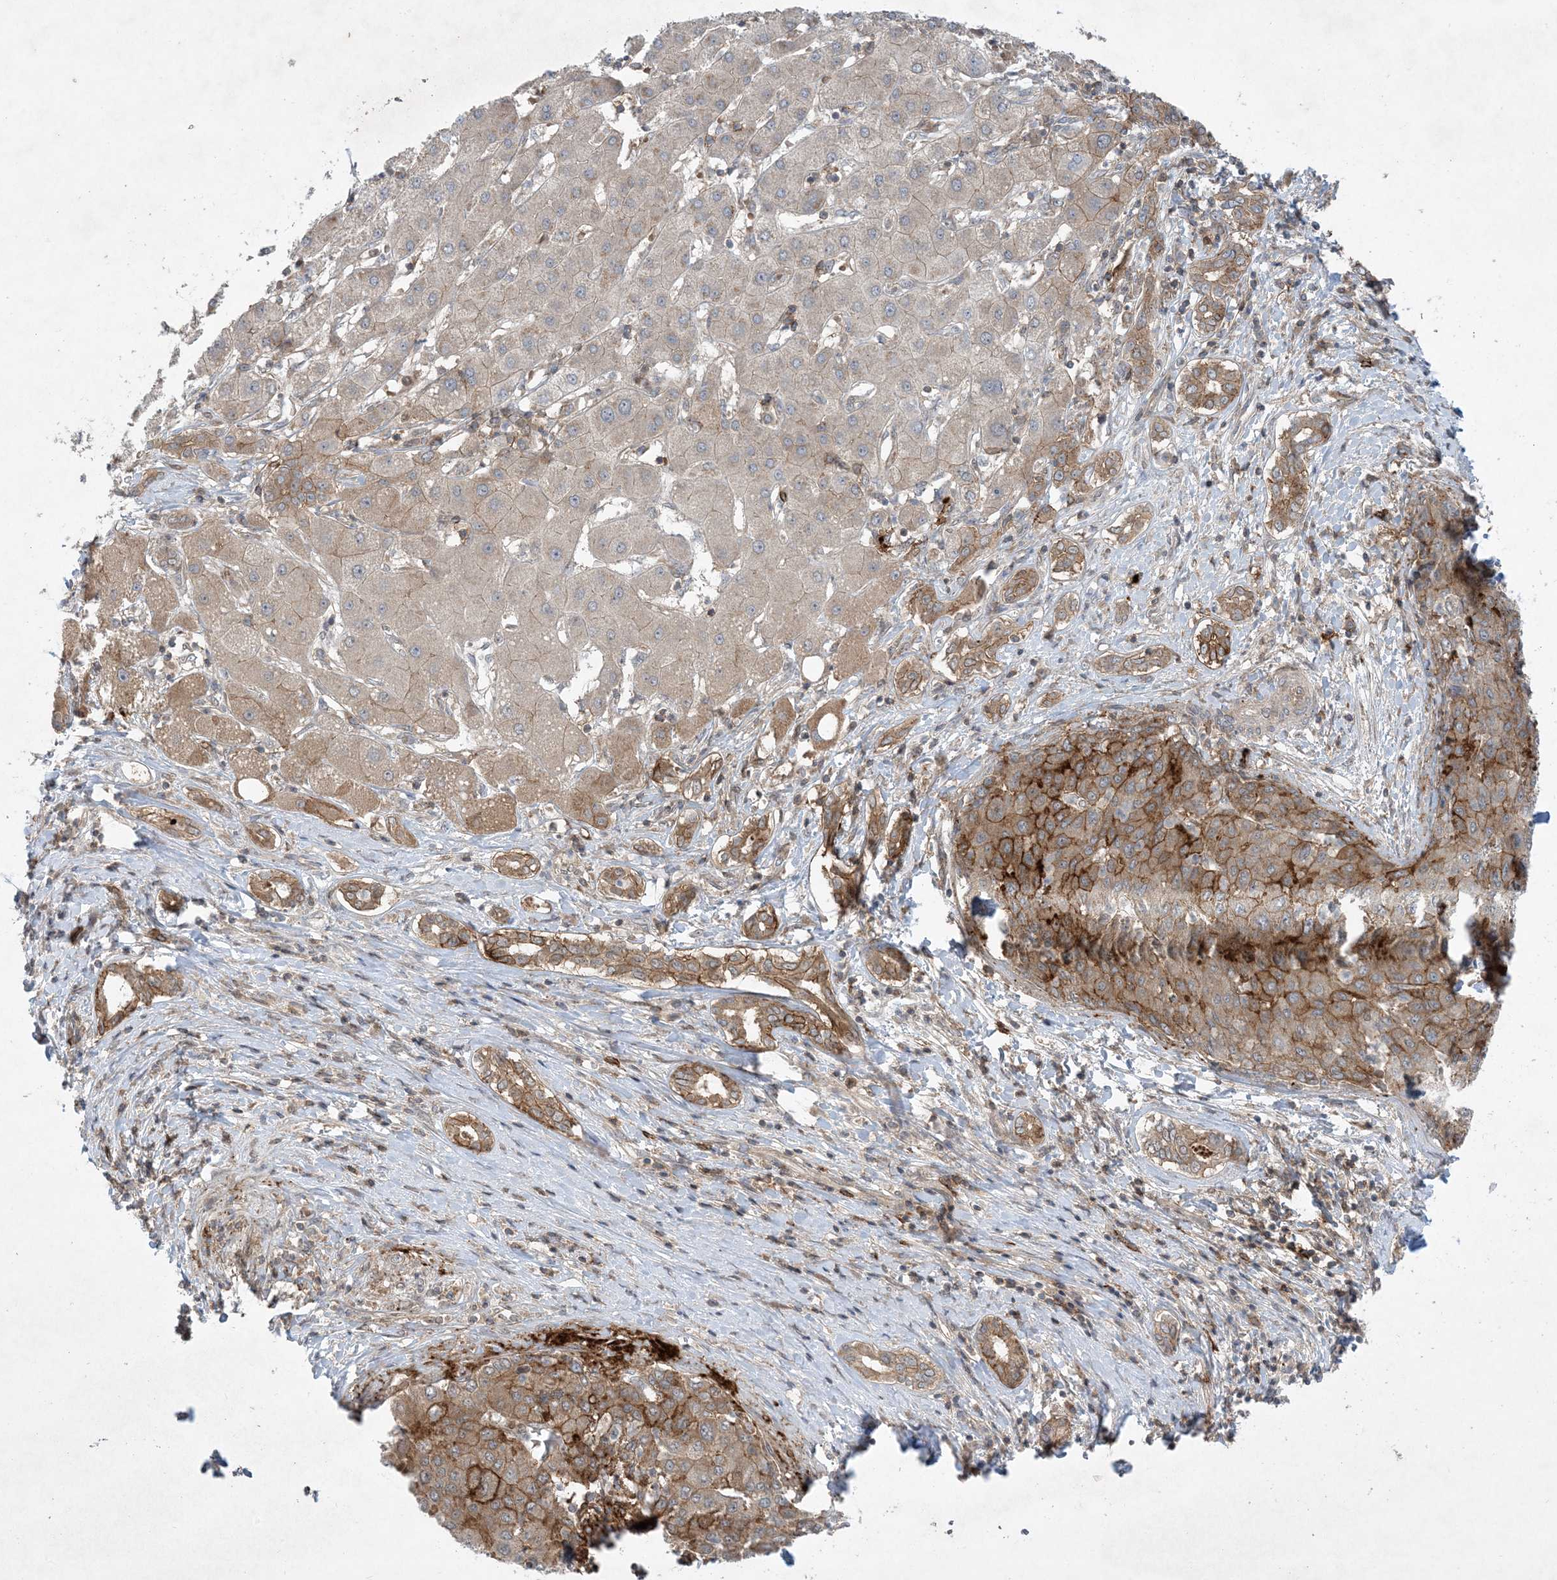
{"staining": {"intensity": "moderate", "quantity": "25%-75%", "location": "cytoplasmic/membranous"}, "tissue": "liver cancer", "cell_type": "Tumor cells", "image_type": "cancer", "snomed": [{"axis": "morphology", "description": "Carcinoma, Hepatocellular, NOS"}, {"axis": "topography", "description": "Liver"}], "caption": "There is medium levels of moderate cytoplasmic/membranous expression in tumor cells of liver cancer (hepatocellular carcinoma), as demonstrated by immunohistochemical staining (brown color).", "gene": "STAM2", "patient": {"sex": "male", "age": 65}}